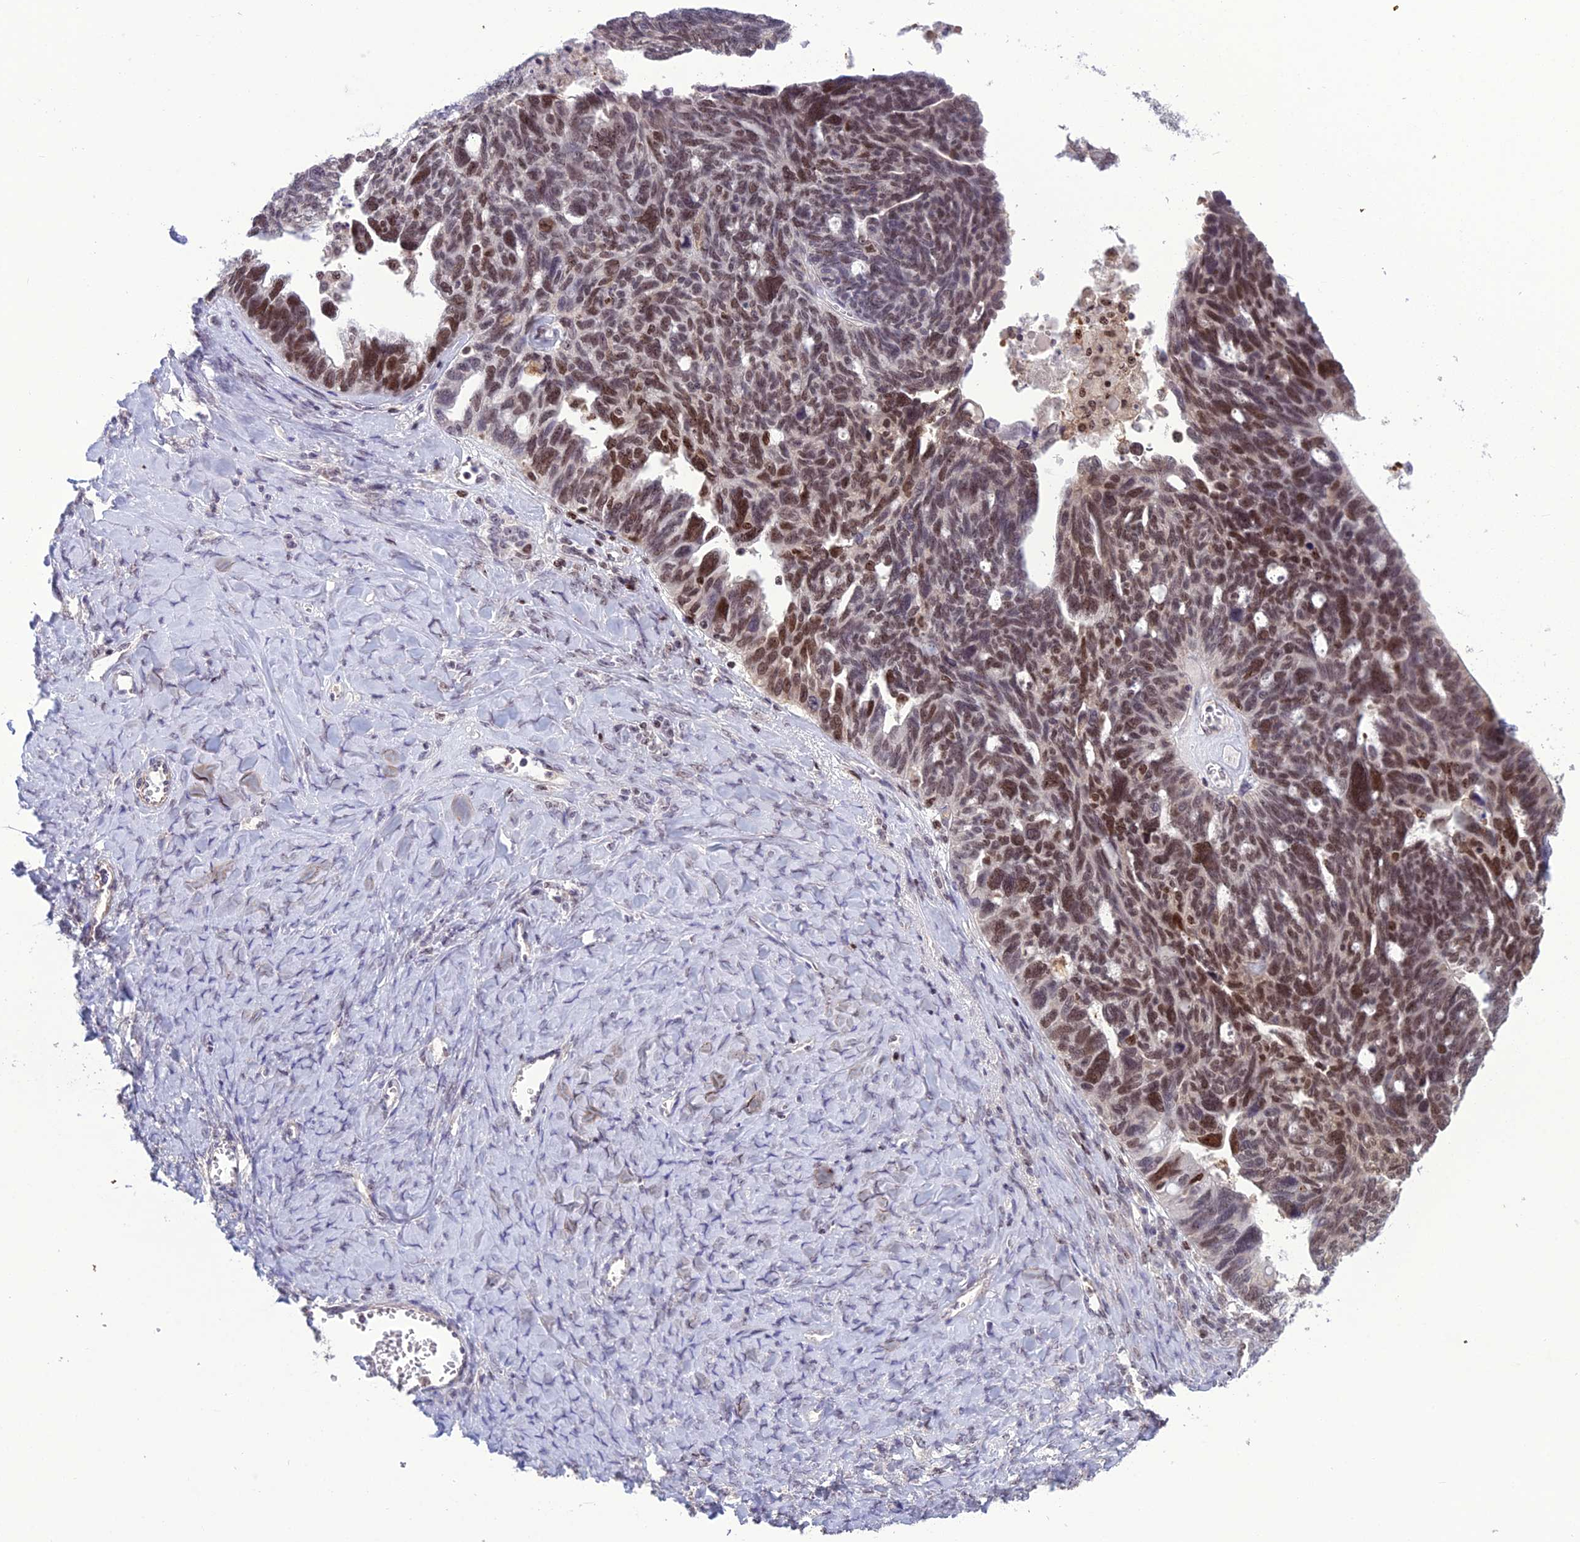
{"staining": {"intensity": "moderate", "quantity": "25%-75%", "location": "nuclear"}, "tissue": "ovarian cancer", "cell_type": "Tumor cells", "image_type": "cancer", "snomed": [{"axis": "morphology", "description": "Cystadenocarcinoma, serous, NOS"}, {"axis": "topography", "description": "Ovary"}], "caption": "Protein expression analysis of ovarian cancer (serous cystadenocarcinoma) demonstrates moderate nuclear staining in approximately 25%-75% of tumor cells. Immunohistochemistry (ihc) stains the protein in brown and the nuclei are stained blue.", "gene": "MIS12", "patient": {"sex": "female", "age": 79}}